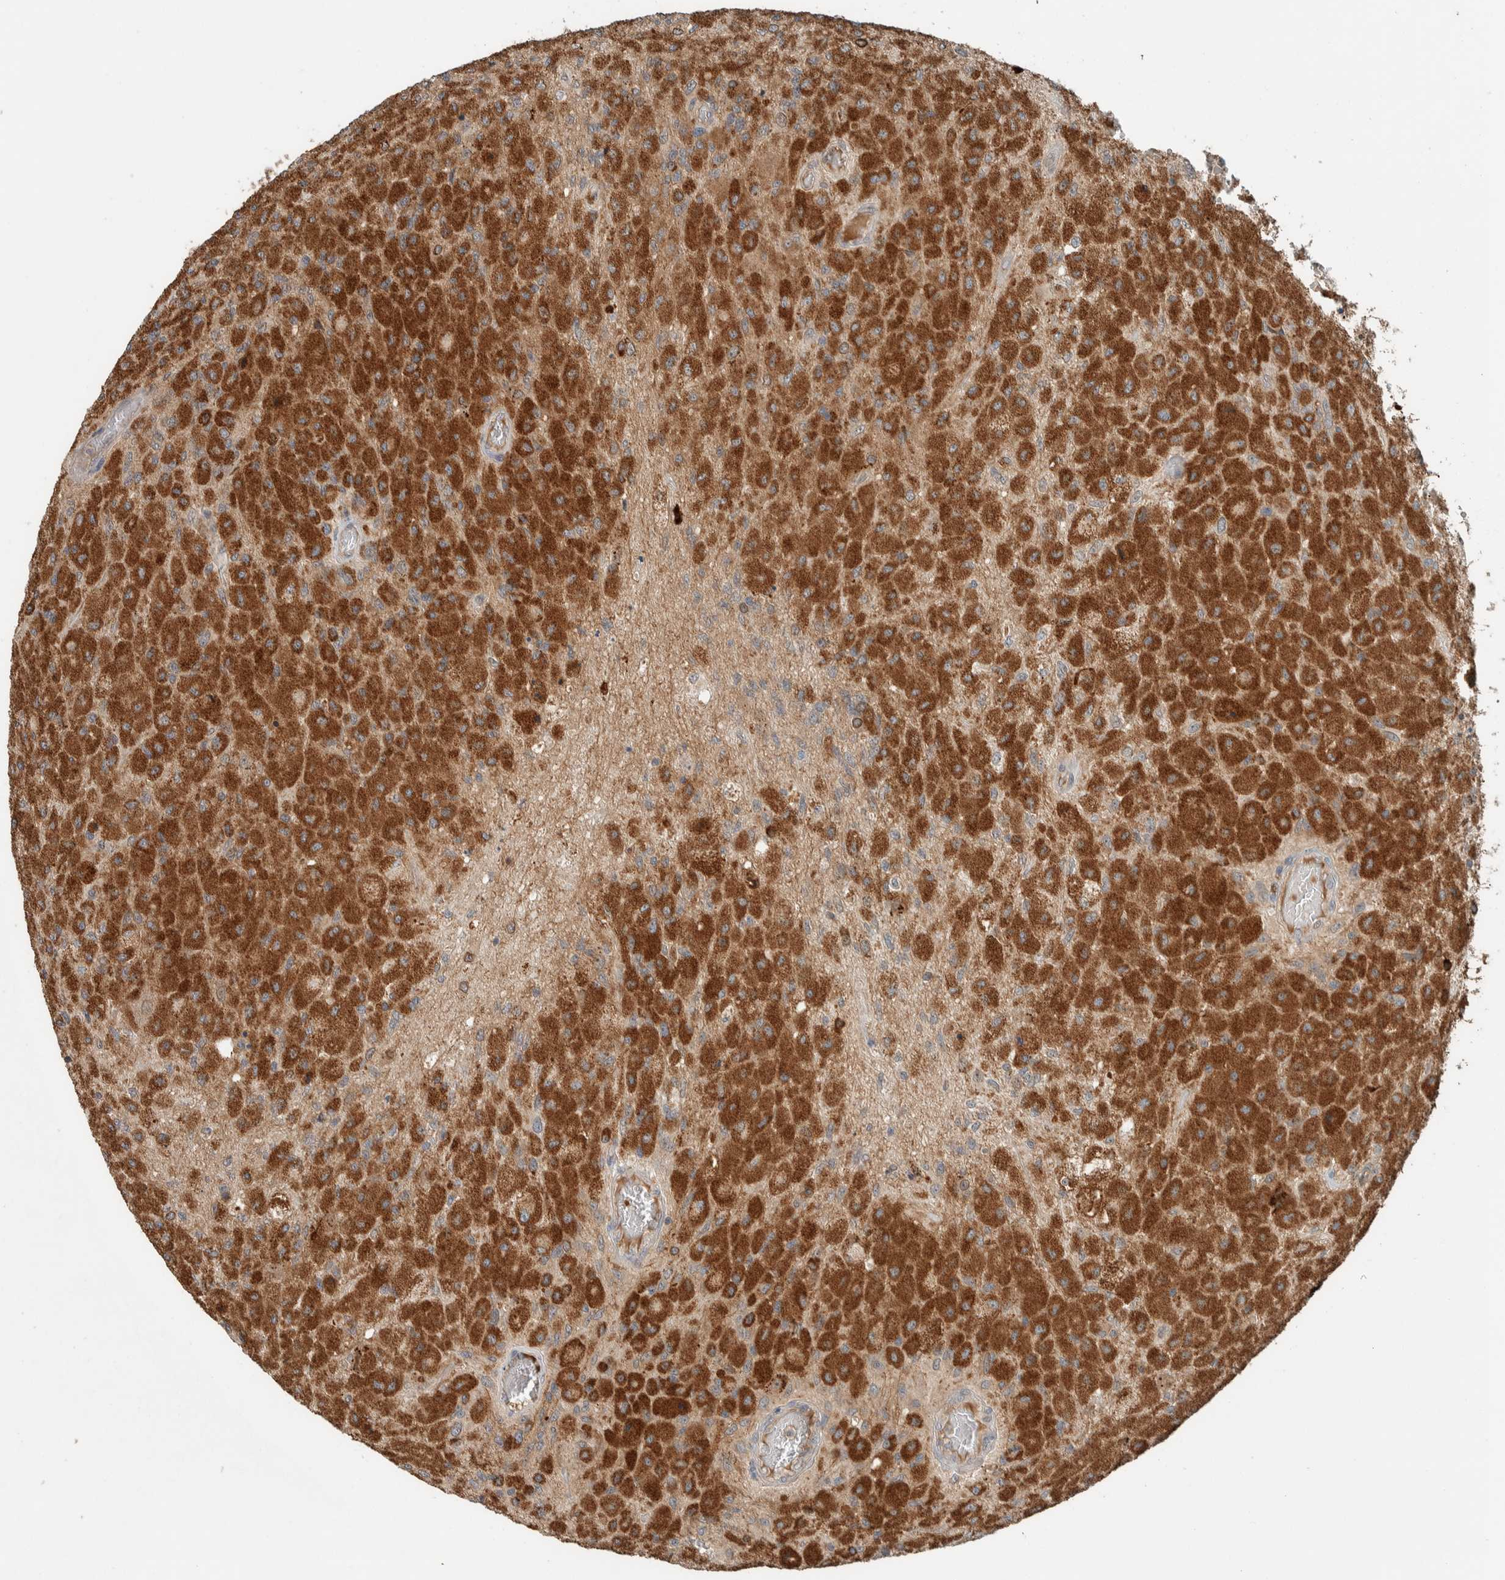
{"staining": {"intensity": "strong", "quantity": ">75%", "location": "cytoplasmic/membranous"}, "tissue": "glioma", "cell_type": "Tumor cells", "image_type": "cancer", "snomed": [{"axis": "morphology", "description": "Normal tissue, NOS"}, {"axis": "morphology", "description": "Glioma, malignant, High grade"}, {"axis": "topography", "description": "Cerebral cortex"}], "caption": "DAB immunohistochemical staining of human high-grade glioma (malignant) shows strong cytoplasmic/membranous protein staining in approximately >75% of tumor cells.", "gene": "NBR1", "patient": {"sex": "male", "age": 77}}